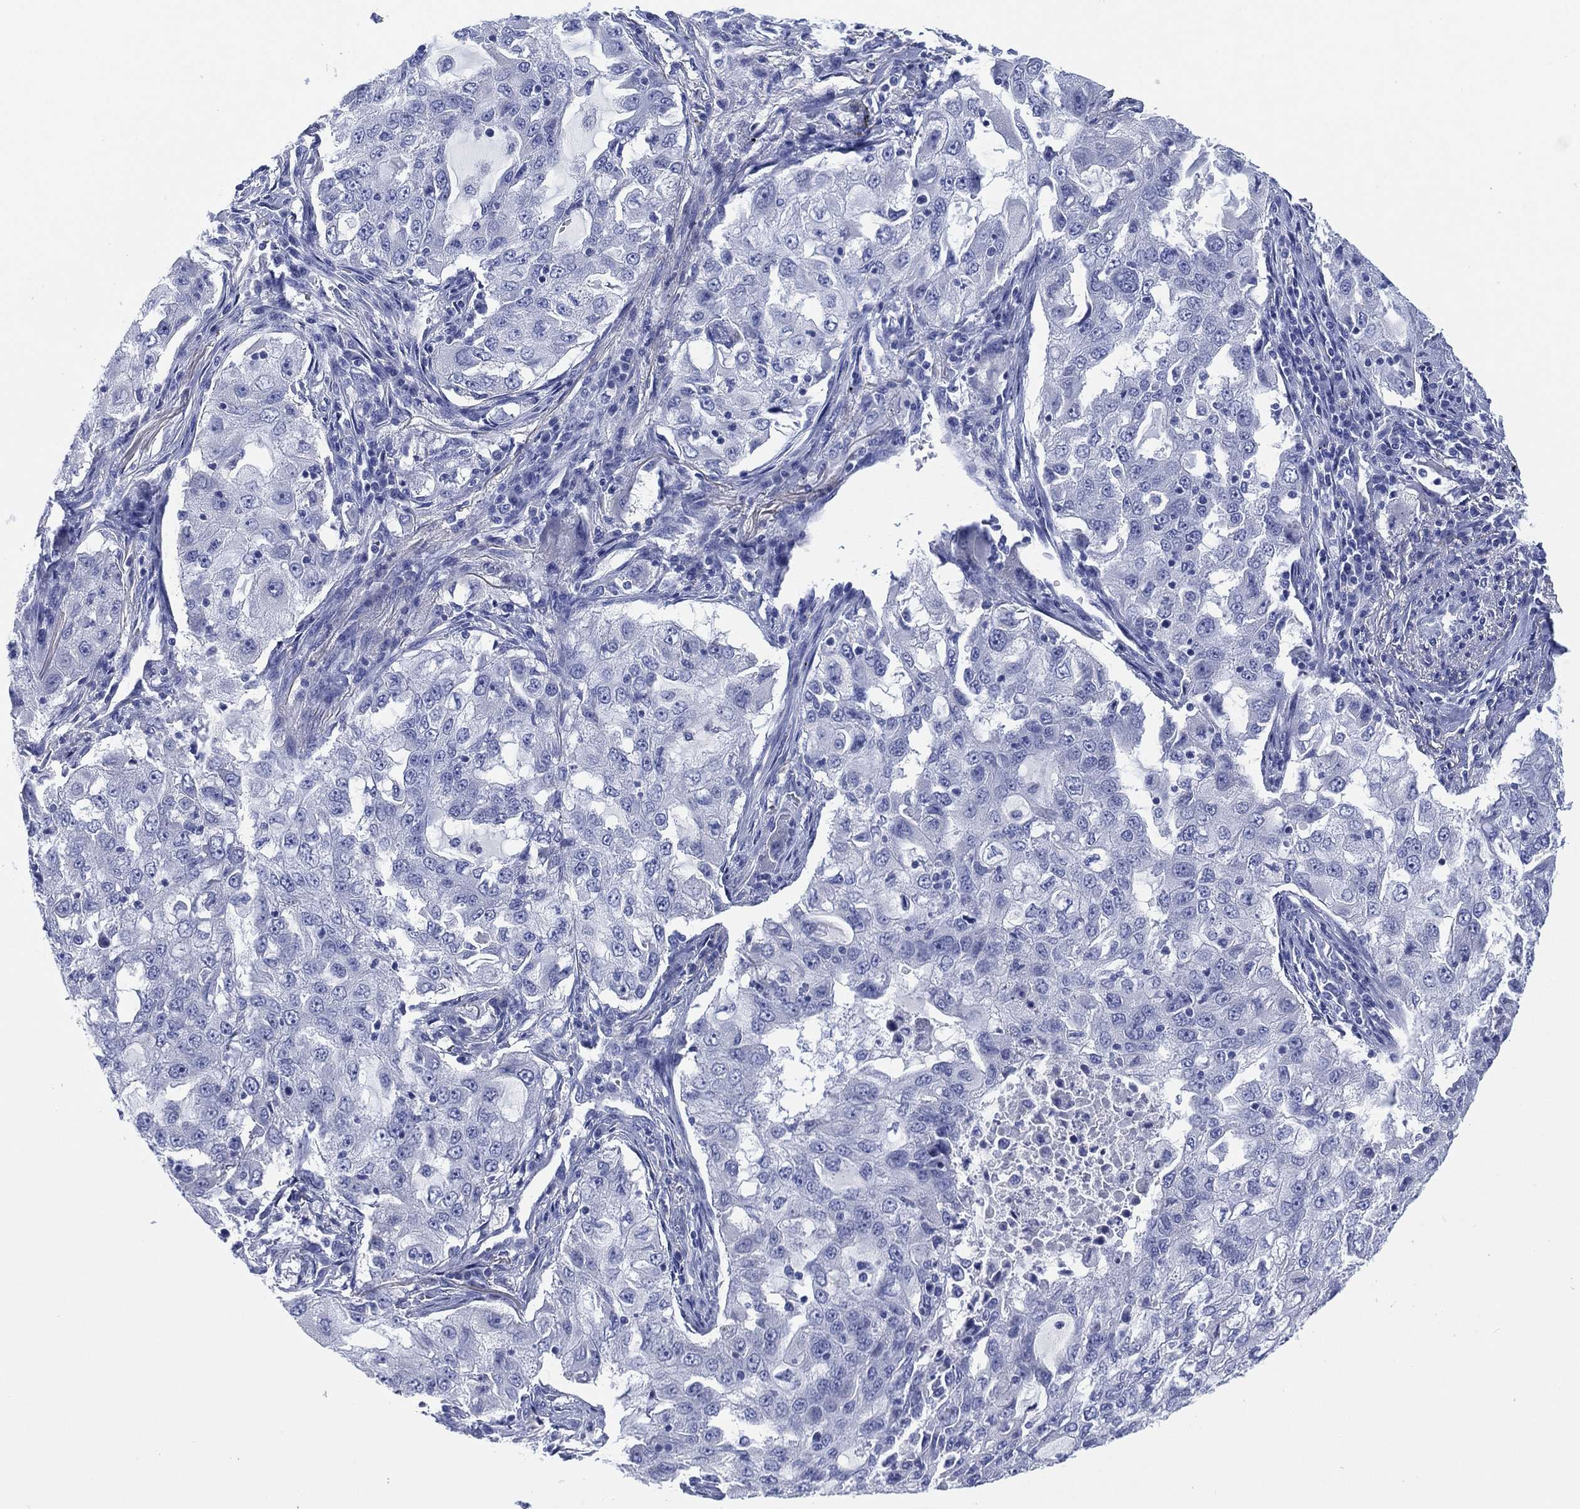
{"staining": {"intensity": "negative", "quantity": "none", "location": "none"}, "tissue": "lung cancer", "cell_type": "Tumor cells", "image_type": "cancer", "snomed": [{"axis": "morphology", "description": "Adenocarcinoma, NOS"}, {"axis": "topography", "description": "Lung"}], "caption": "Immunohistochemistry histopathology image of neoplastic tissue: human lung adenocarcinoma stained with DAB shows no significant protein positivity in tumor cells. The staining is performed using DAB brown chromogen with nuclei counter-stained in using hematoxylin.", "gene": "SLC9C2", "patient": {"sex": "female", "age": 61}}